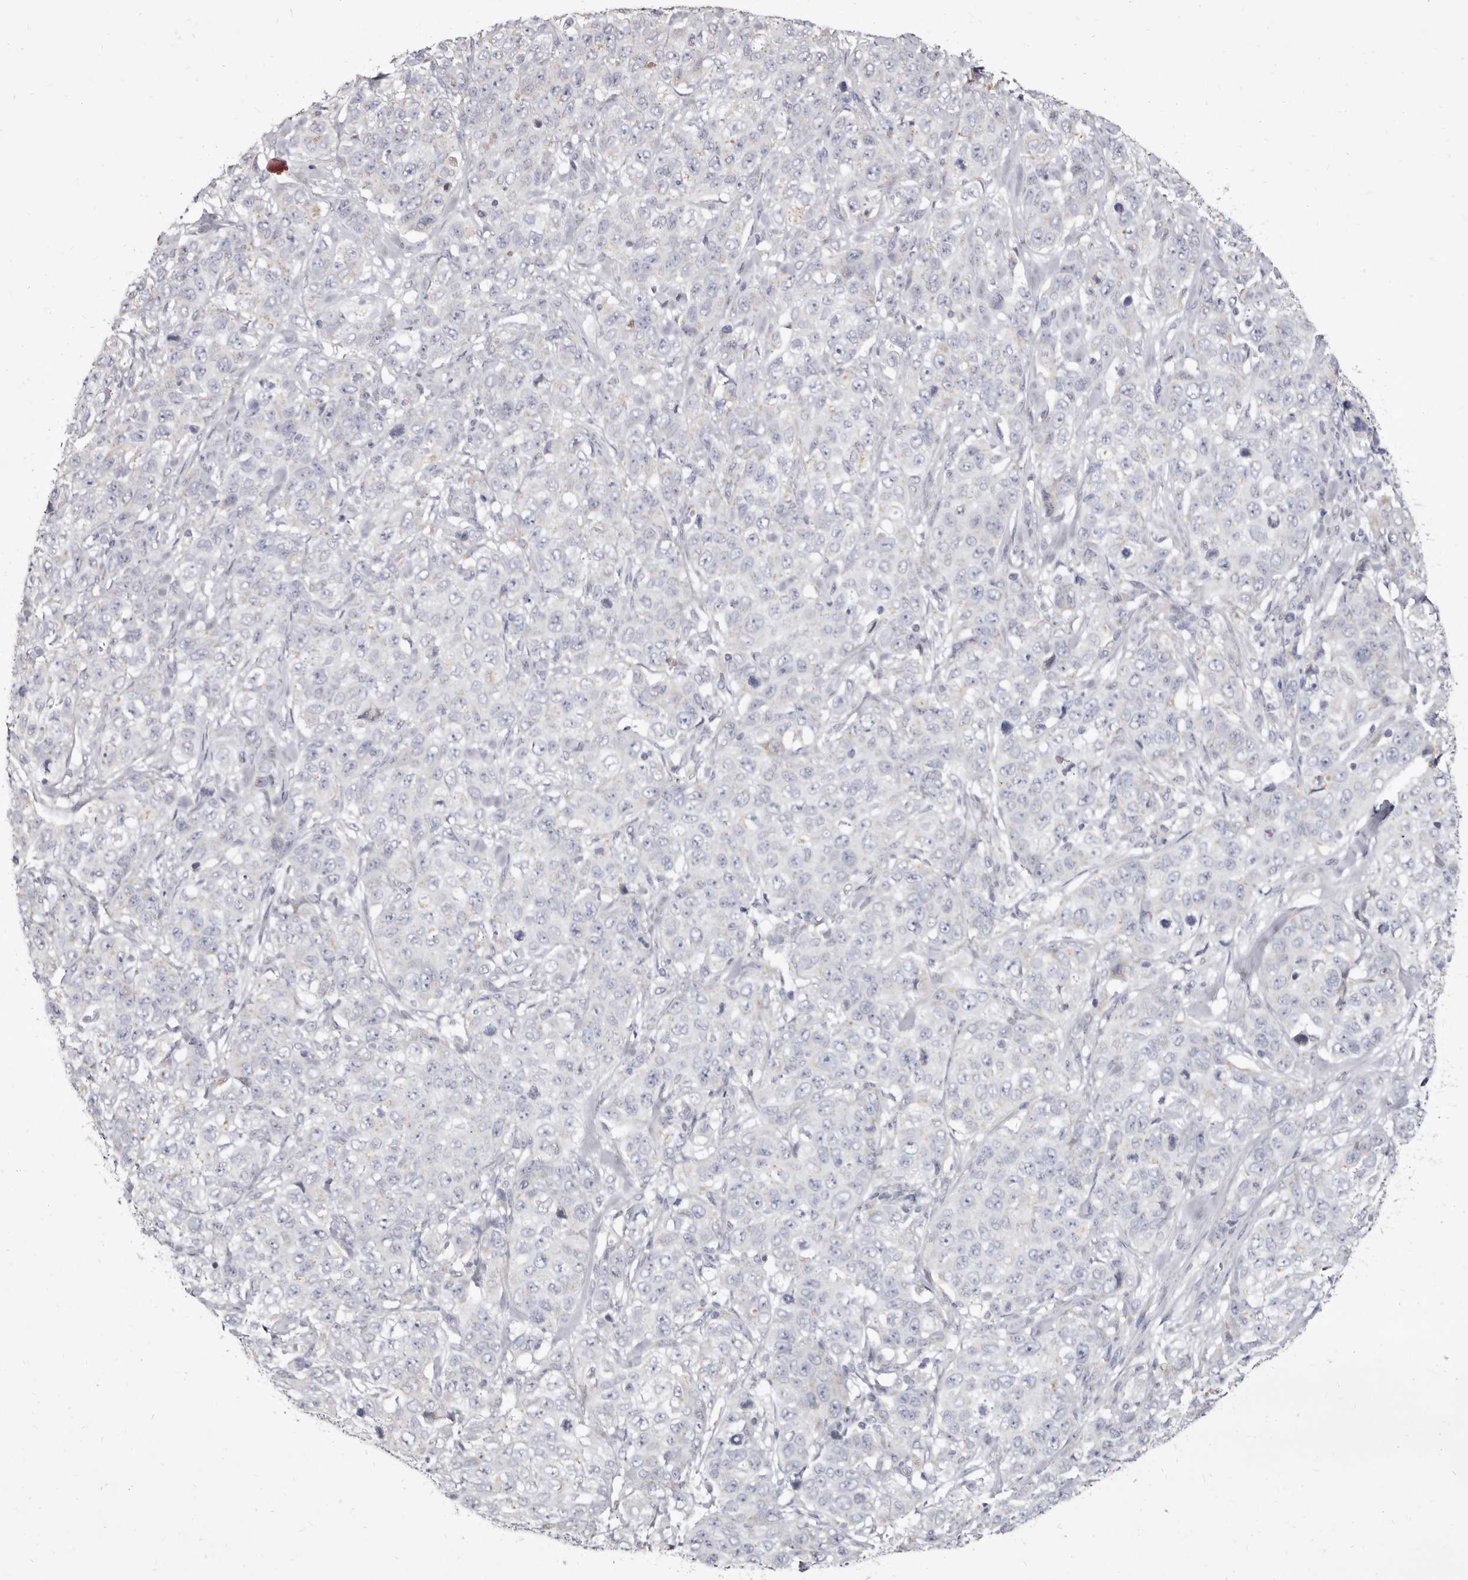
{"staining": {"intensity": "negative", "quantity": "none", "location": "none"}, "tissue": "stomach cancer", "cell_type": "Tumor cells", "image_type": "cancer", "snomed": [{"axis": "morphology", "description": "Adenocarcinoma, NOS"}, {"axis": "topography", "description": "Stomach"}], "caption": "Protein analysis of stomach cancer demonstrates no significant positivity in tumor cells.", "gene": "CYP2E1", "patient": {"sex": "male", "age": 48}}